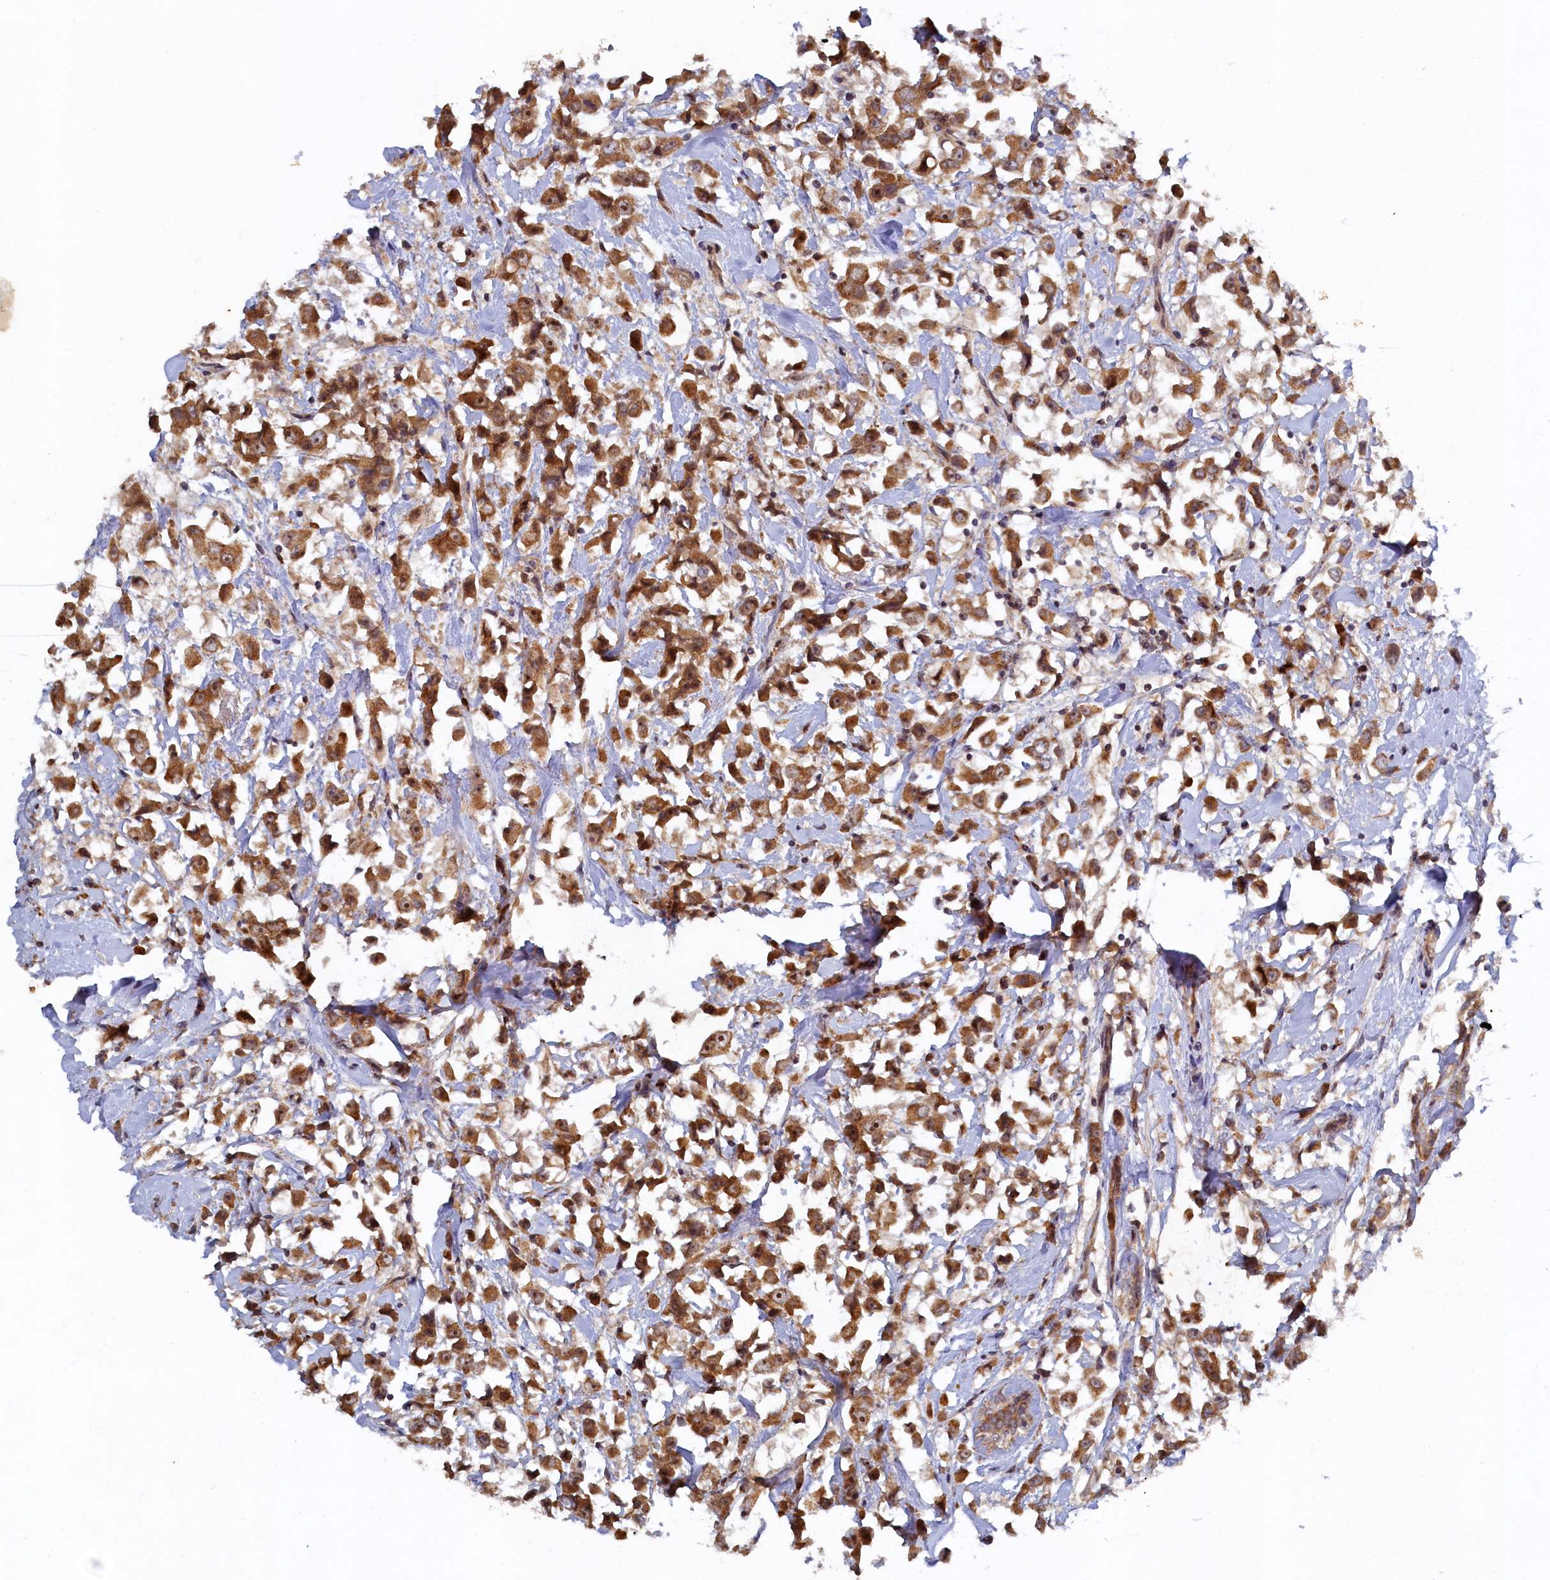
{"staining": {"intensity": "moderate", "quantity": ">75%", "location": "cytoplasmic/membranous,nuclear"}, "tissue": "breast cancer", "cell_type": "Tumor cells", "image_type": "cancer", "snomed": [{"axis": "morphology", "description": "Duct carcinoma"}, {"axis": "topography", "description": "Breast"}], "caption": "Immunohistochemistry of breast cancer exhibits medium levels of moderate cytoplasmic/membranous and nuclear staining in approximately >75% of tumor cells.", "gene": "CEP20", "patient": {"sex": "female", "age": 61}}